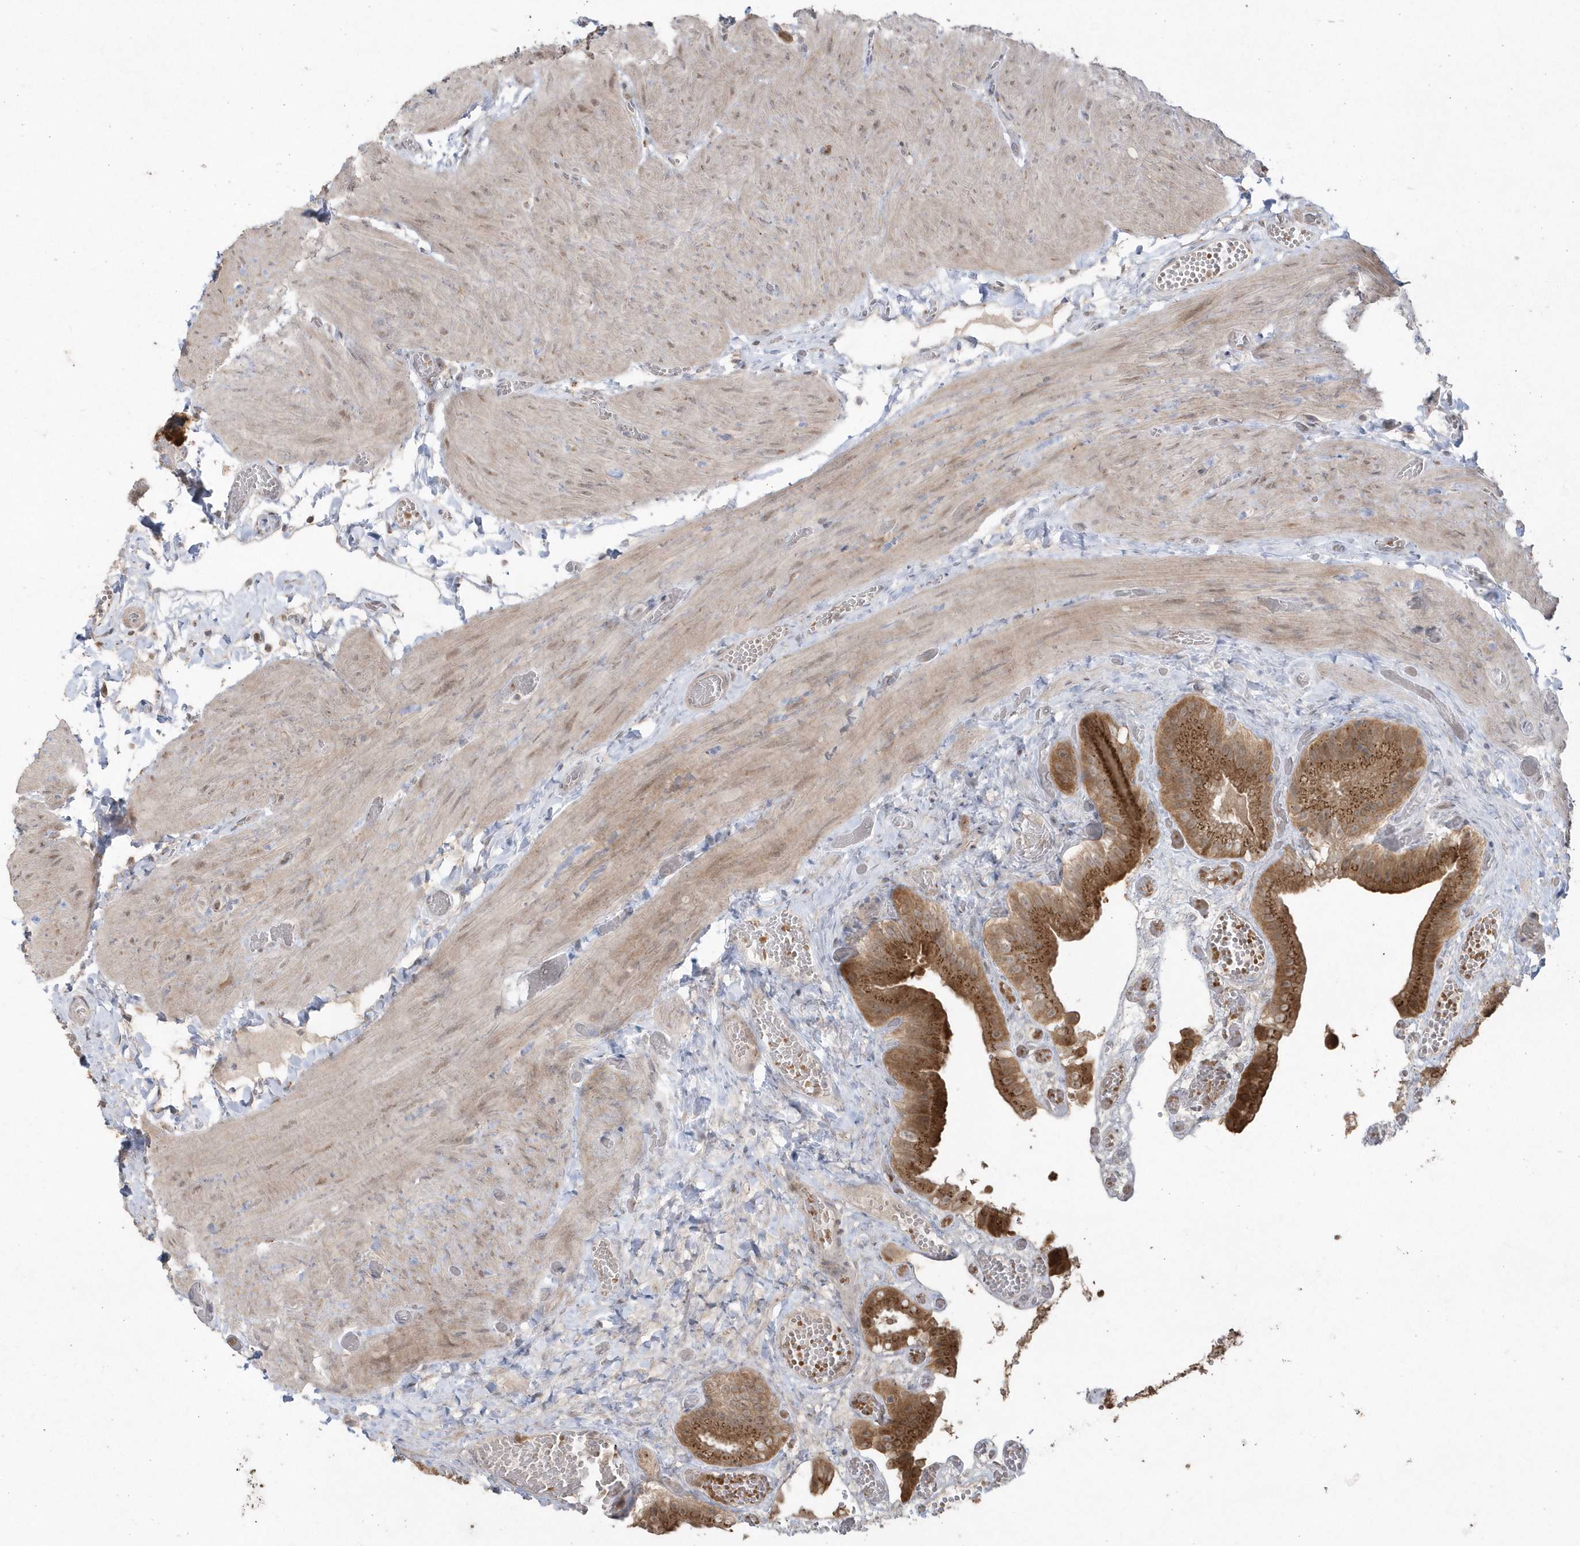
{"staining": {"intensity": "strong", "quantity": ">75%", "location": "cytoplasmic/membranous"}, "tissue": "gallbladder", "cell_type": "Glandular cells", "image_type": "normal", "snomed": [{"axis": "morphology", "description": "Normal tissue, NOS"}, {"axis": "topography", "description": "Gallbladder"}], "caption": "Strong cytoplasmic/membranous staining is present in approximately >75% of glandular cells in benign gallbladder.", "gene": "GEMIN6", "patient": {"sex": "female", "age": 64}}